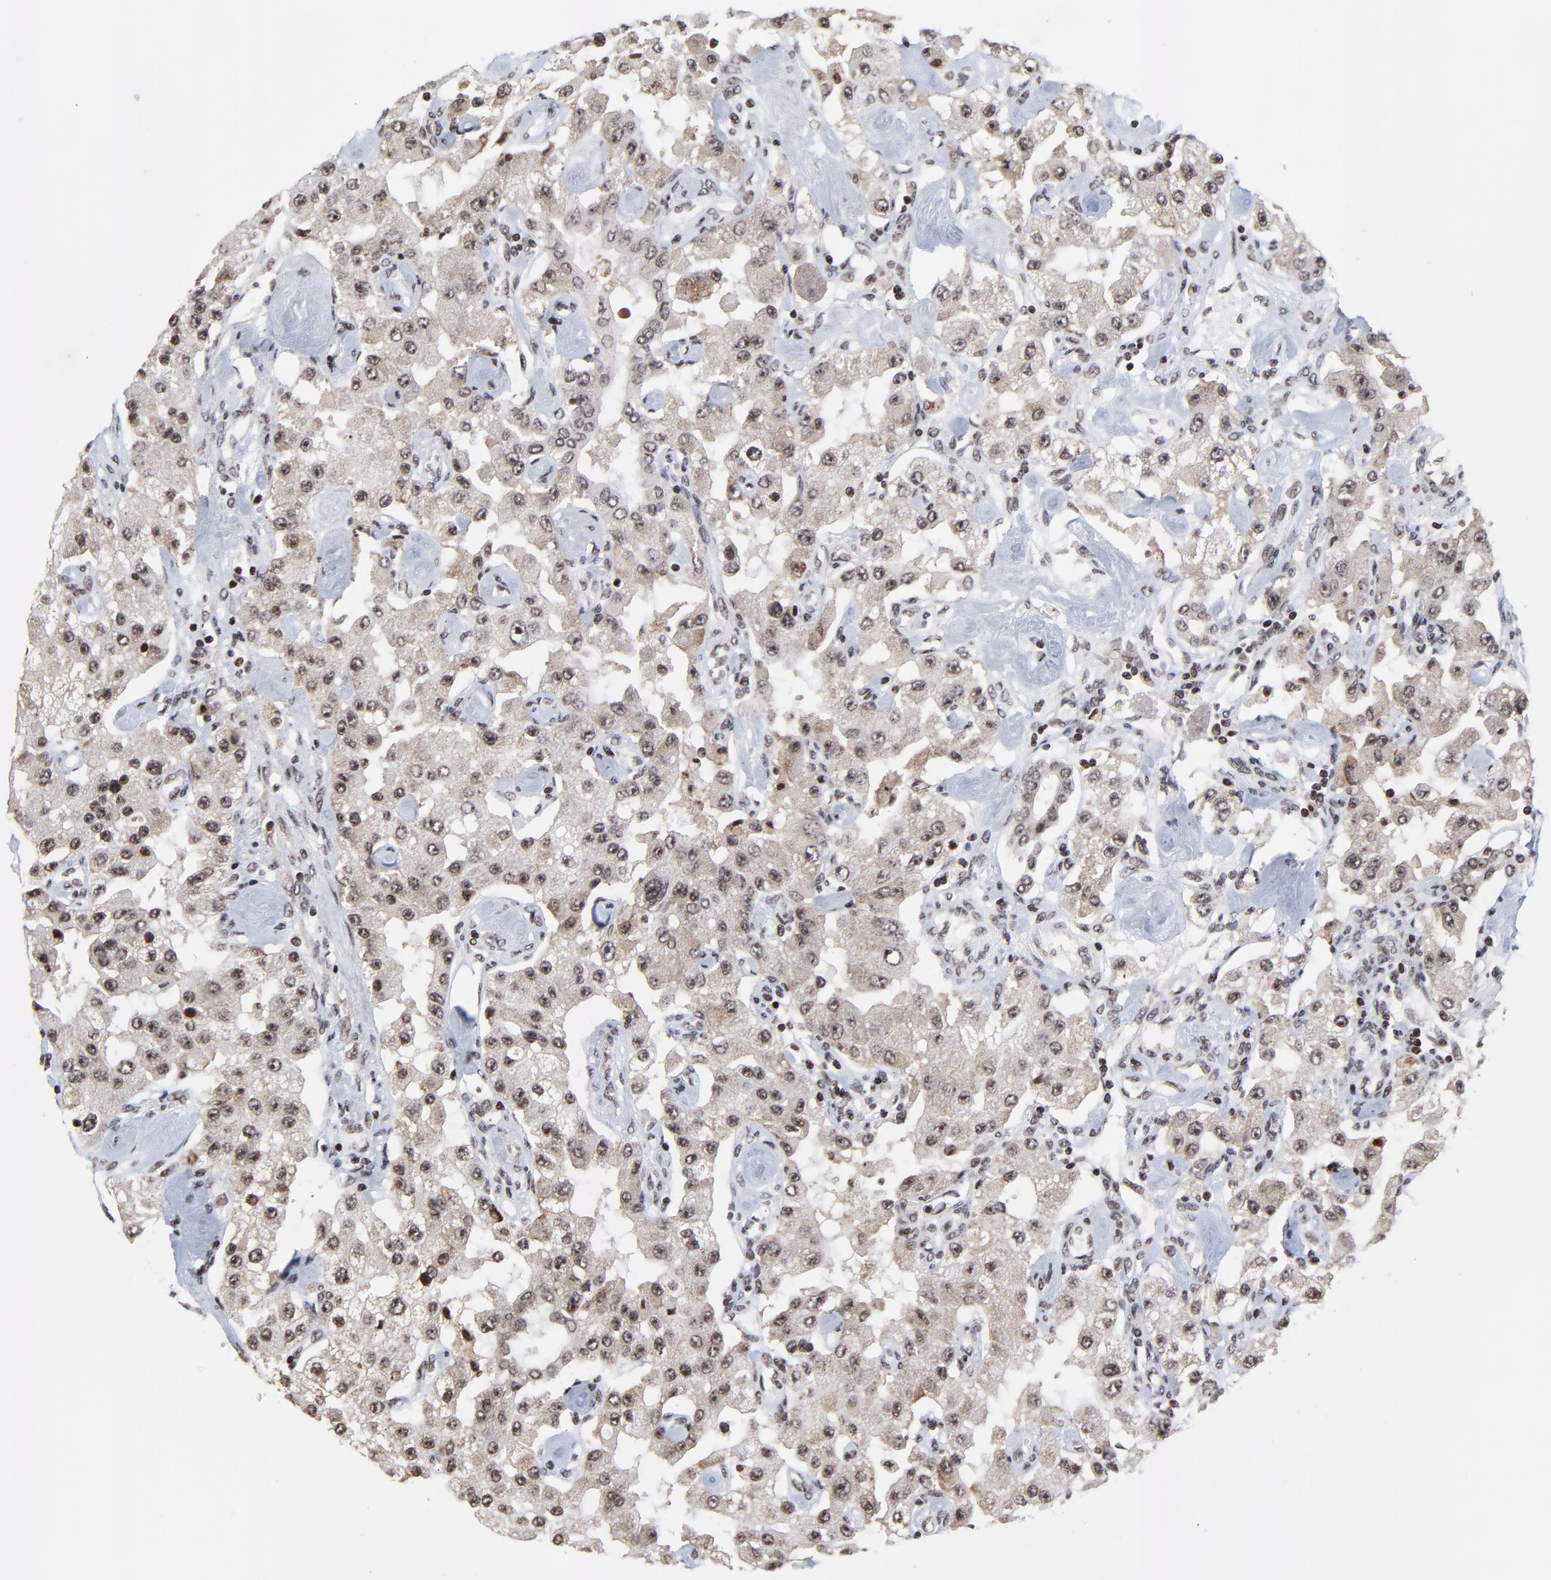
{"staining": {"intensity": "moderate", "quantity": ">75%", "location": "cytoplasmic/membranous,nuclear"}, "tissue": "carcinoid", "cell_type": "Tumor cells", "image_type": "cancer", "snomed": [{"axis": "morphology", "description": "Carcinoid, malignant, NOS"}, {"axis": "topography", "description": "Pancreas"}], "caption": "Brown immunohistochemical staining in human carcinoid exhibits moderate cytoplasmic/membranous and nuclear staining in about >75% of tumor cells.", "gene": "ZNF777", "patient": {"sex": "male", "age": 41}}